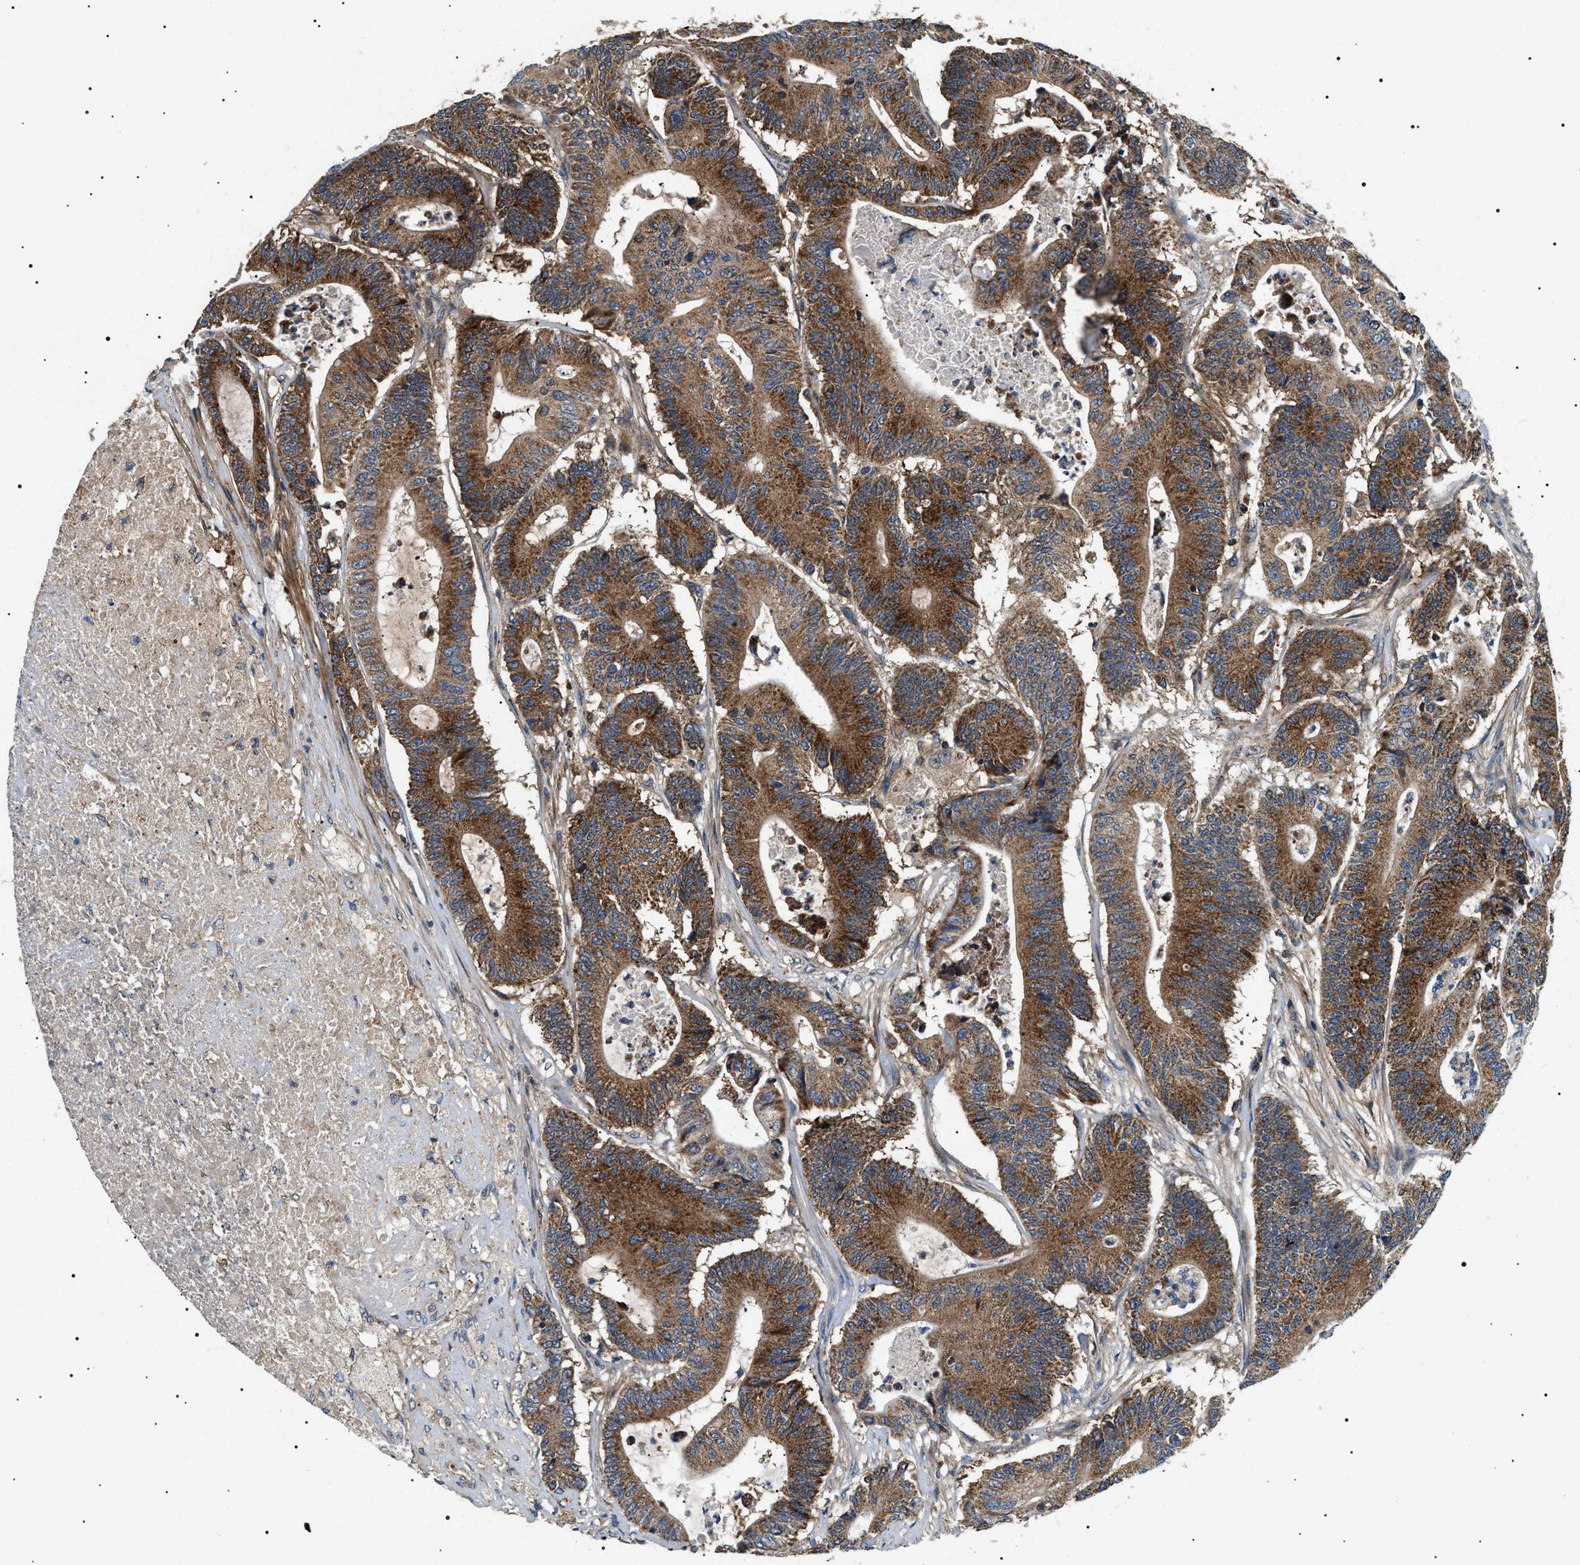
{"staining": {"intensity": "strong", "quantity": ">75%", "location": "cytoplasmic/membranous"}, "tissue": "colorectal cancer", "cell_type": "Tumor cells", "image_type": "cancer", "snomed": [{"axis": "morphology", "description": "Adenocarcinoma, NOS"}, {"axis": "topography", "description": "Colon"}], "caption": "An IHC micrograph of neoplastic tissue is shown. Protein staining in brown labels strong cytoplasmic/membranous positivity in colorectal cancer (adenocarcinoma) within tumor cells.", "gene": "OXSM", "patient": {"sex": "female", "age": 84}}